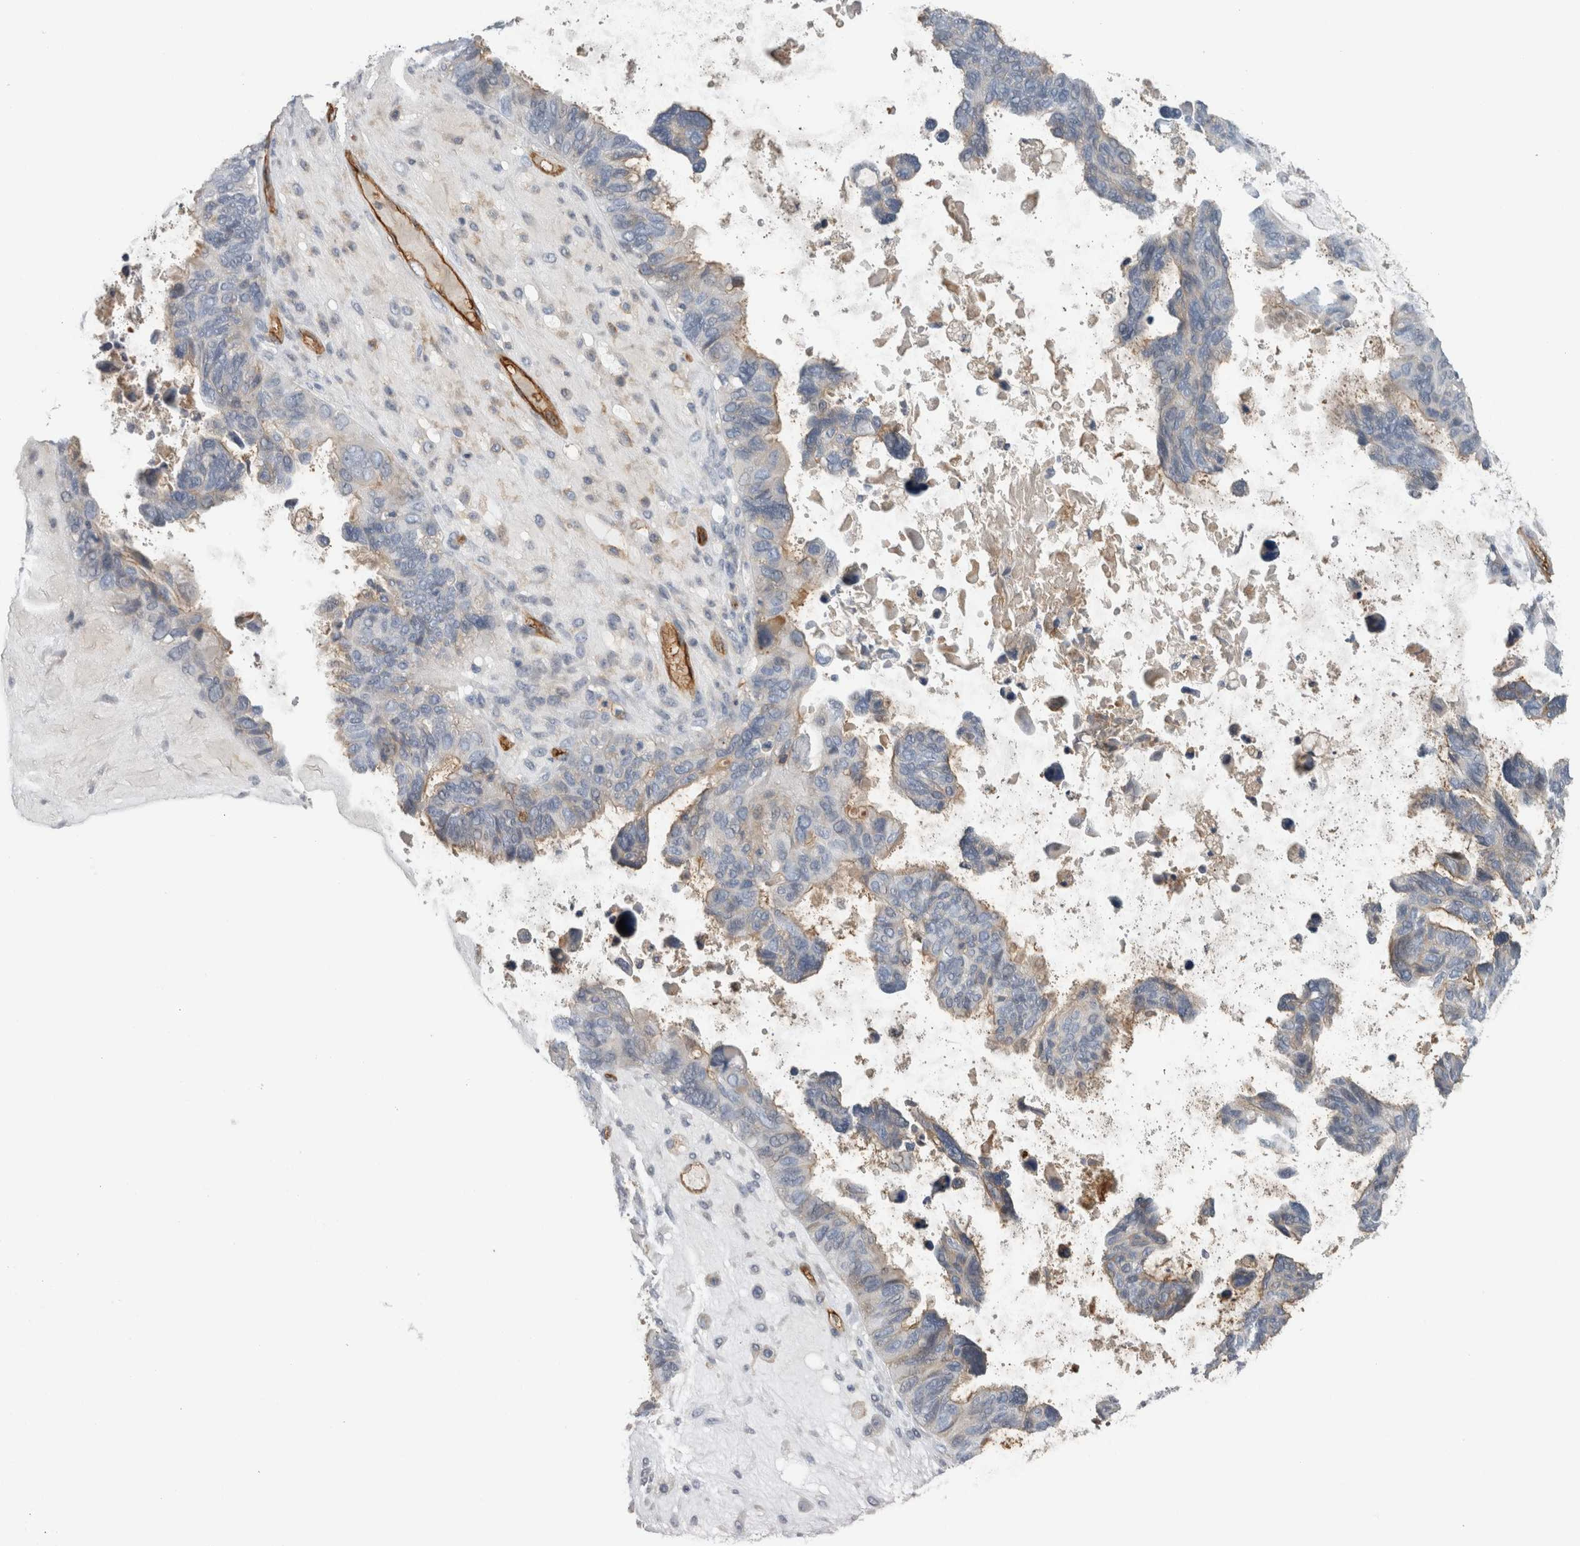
{"staining": {"intensity": "negative", "quantity": "none", "location": "none"}, "tissue": "ovarian cancer", "cell_type": "Tumor cells", "image_type": "cancer", "snomed": [{"axis": "morphology", "description": "Cystadenocarcinoma, serous, NOS"}, {"axis": "topography", "description": "Ovary"}], "caption": "Ovarian cancer was stained to show a protein in brown. There is no significant staining in tumor cells. Brightfield microscopy of IHC stained with DAB (brown) and hematoxylin (blue), captured at high magnification.", "gene": "CD59", "patient": {"sex": "female", "age": 79}}